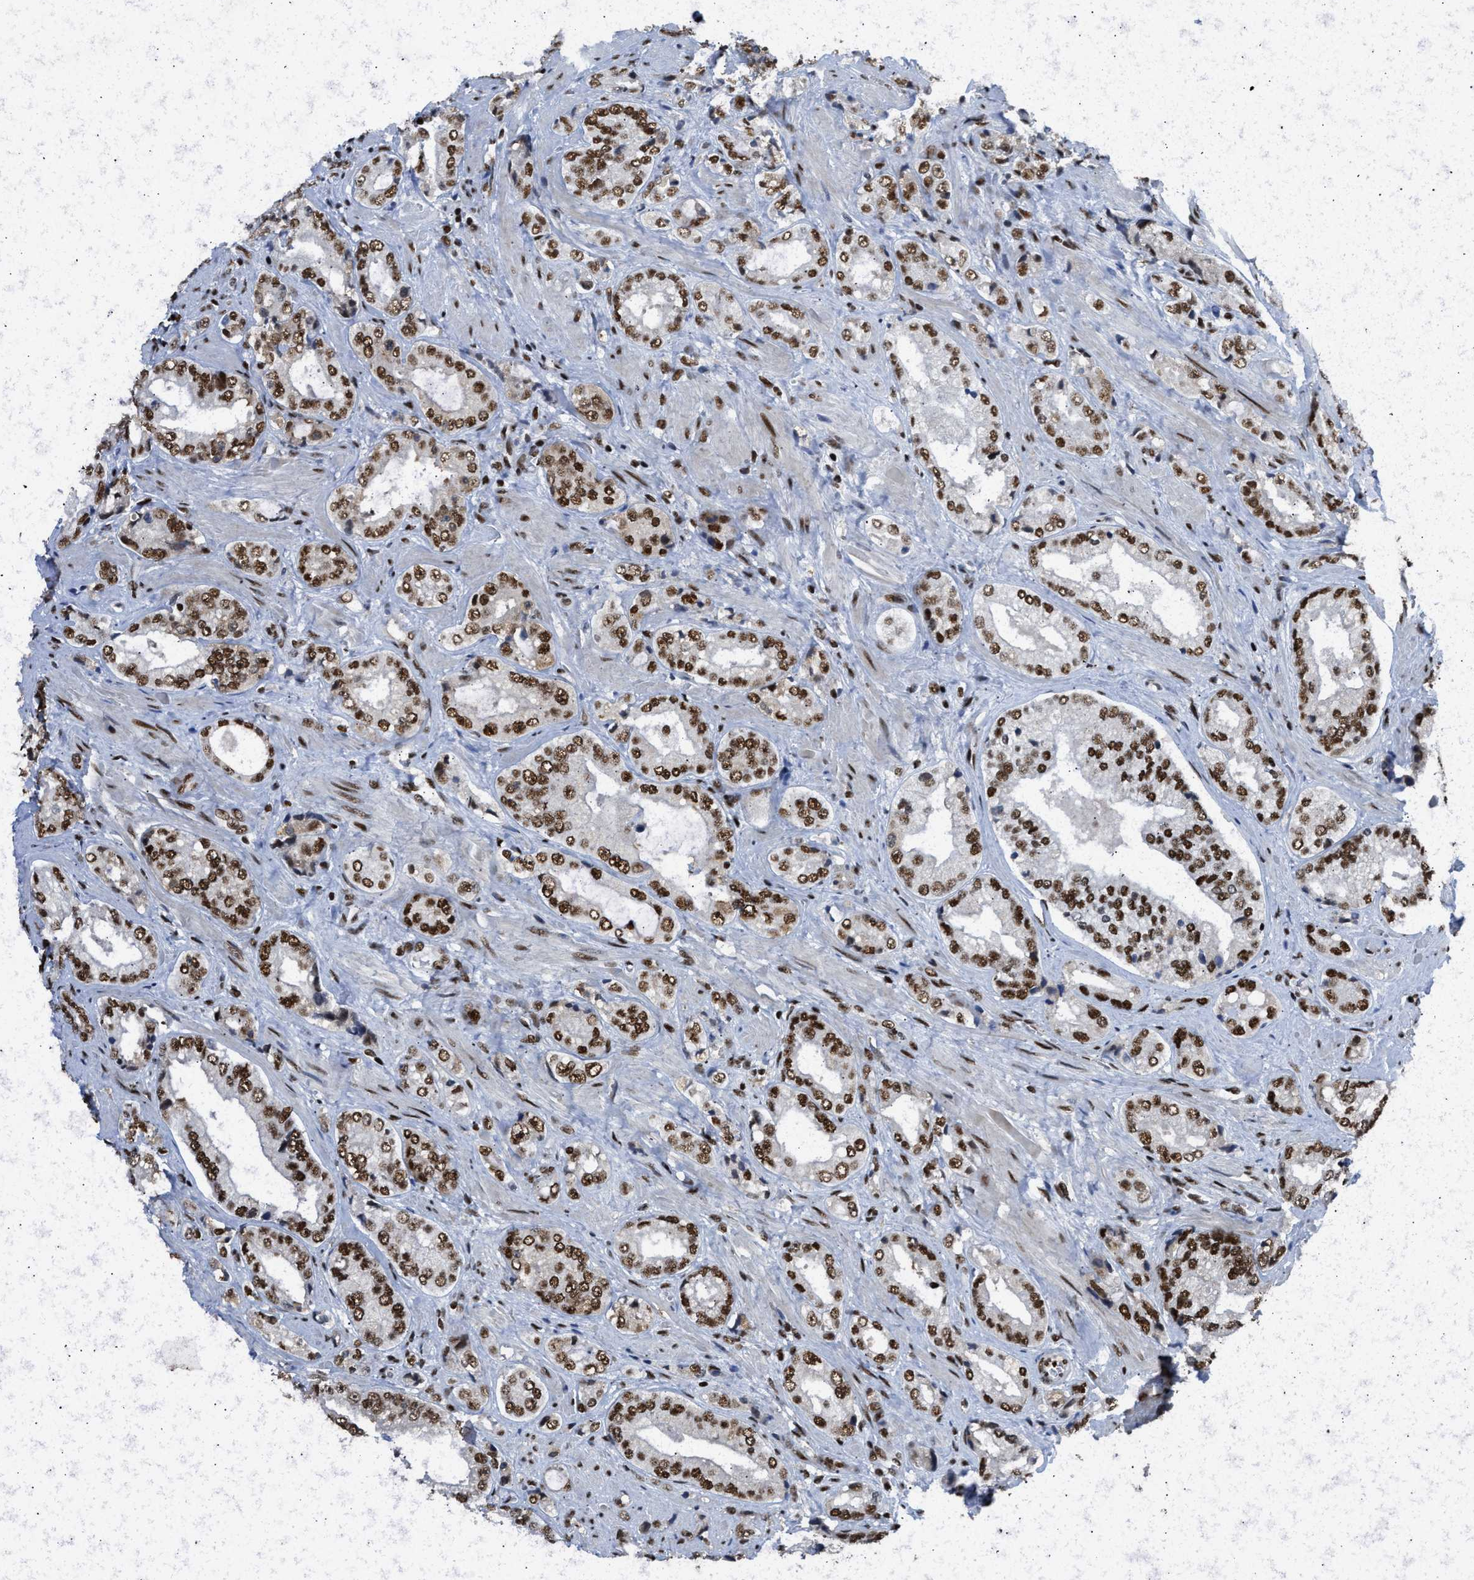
{"staining": {"intensity": "strong", "quantity": ">75%", "location": "nuclear"}, "tissue": "prostate cancer", "cell_type": "Tumor cells", "image_type": "cancer", "snomed": [{"axis": "morphology", "description": "Adenocarcinoma, High grade"}, {"axis": "topography", "description": "Prostate"}], "caption": "Approximately >75% of tumor cells in human prostate cancer (adenocarcinoma (high-grade)) demonstrate strong nuclear protein positivity as visualized by brown immunohistochemical staining.", "gene": "SCAF4", "patient": {"sex": "male", "age": 61}}